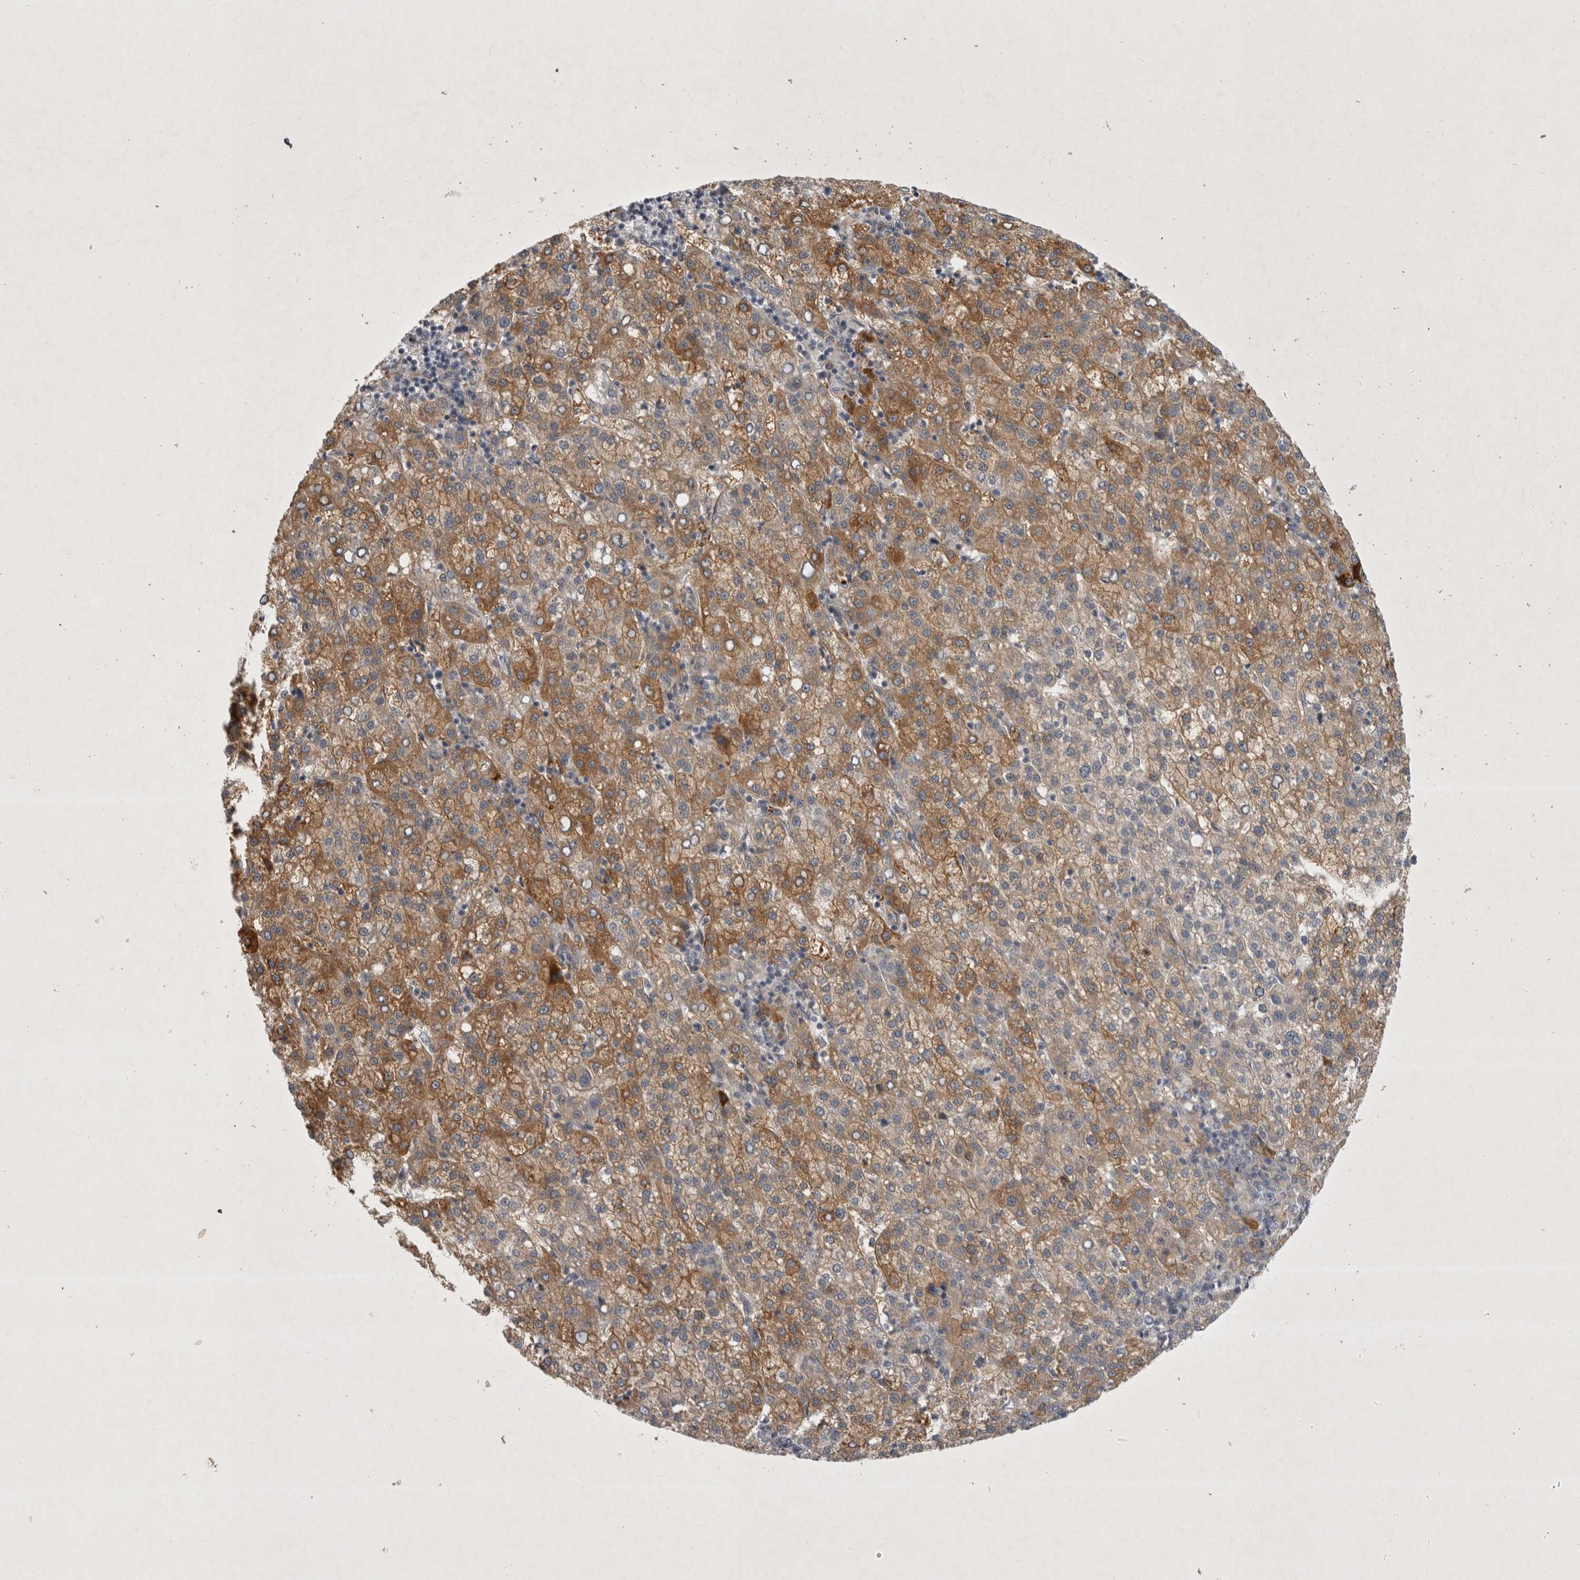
{"staining": {"intensity": "moderate", "quantity": ">75%", "location": "cytoplasmic/membranous"}, "tissue": "liver cancer", "cell_type": "Tumor cells", "image_type": "cancer", "snomed": [{"axis": "morphology", "description": "Carcinoma, Hepatocellular, NOS"}, {"axis": "topography", "description": "Liver"}], "caption": "An image of human hepatocellular carcinoma (liver) stained for a protein exhibits moderate cytoplasmic/membranous brown staining in tumor cells.", "gene": "PARP11", "patient": {"sex": "female", "age": 58}}